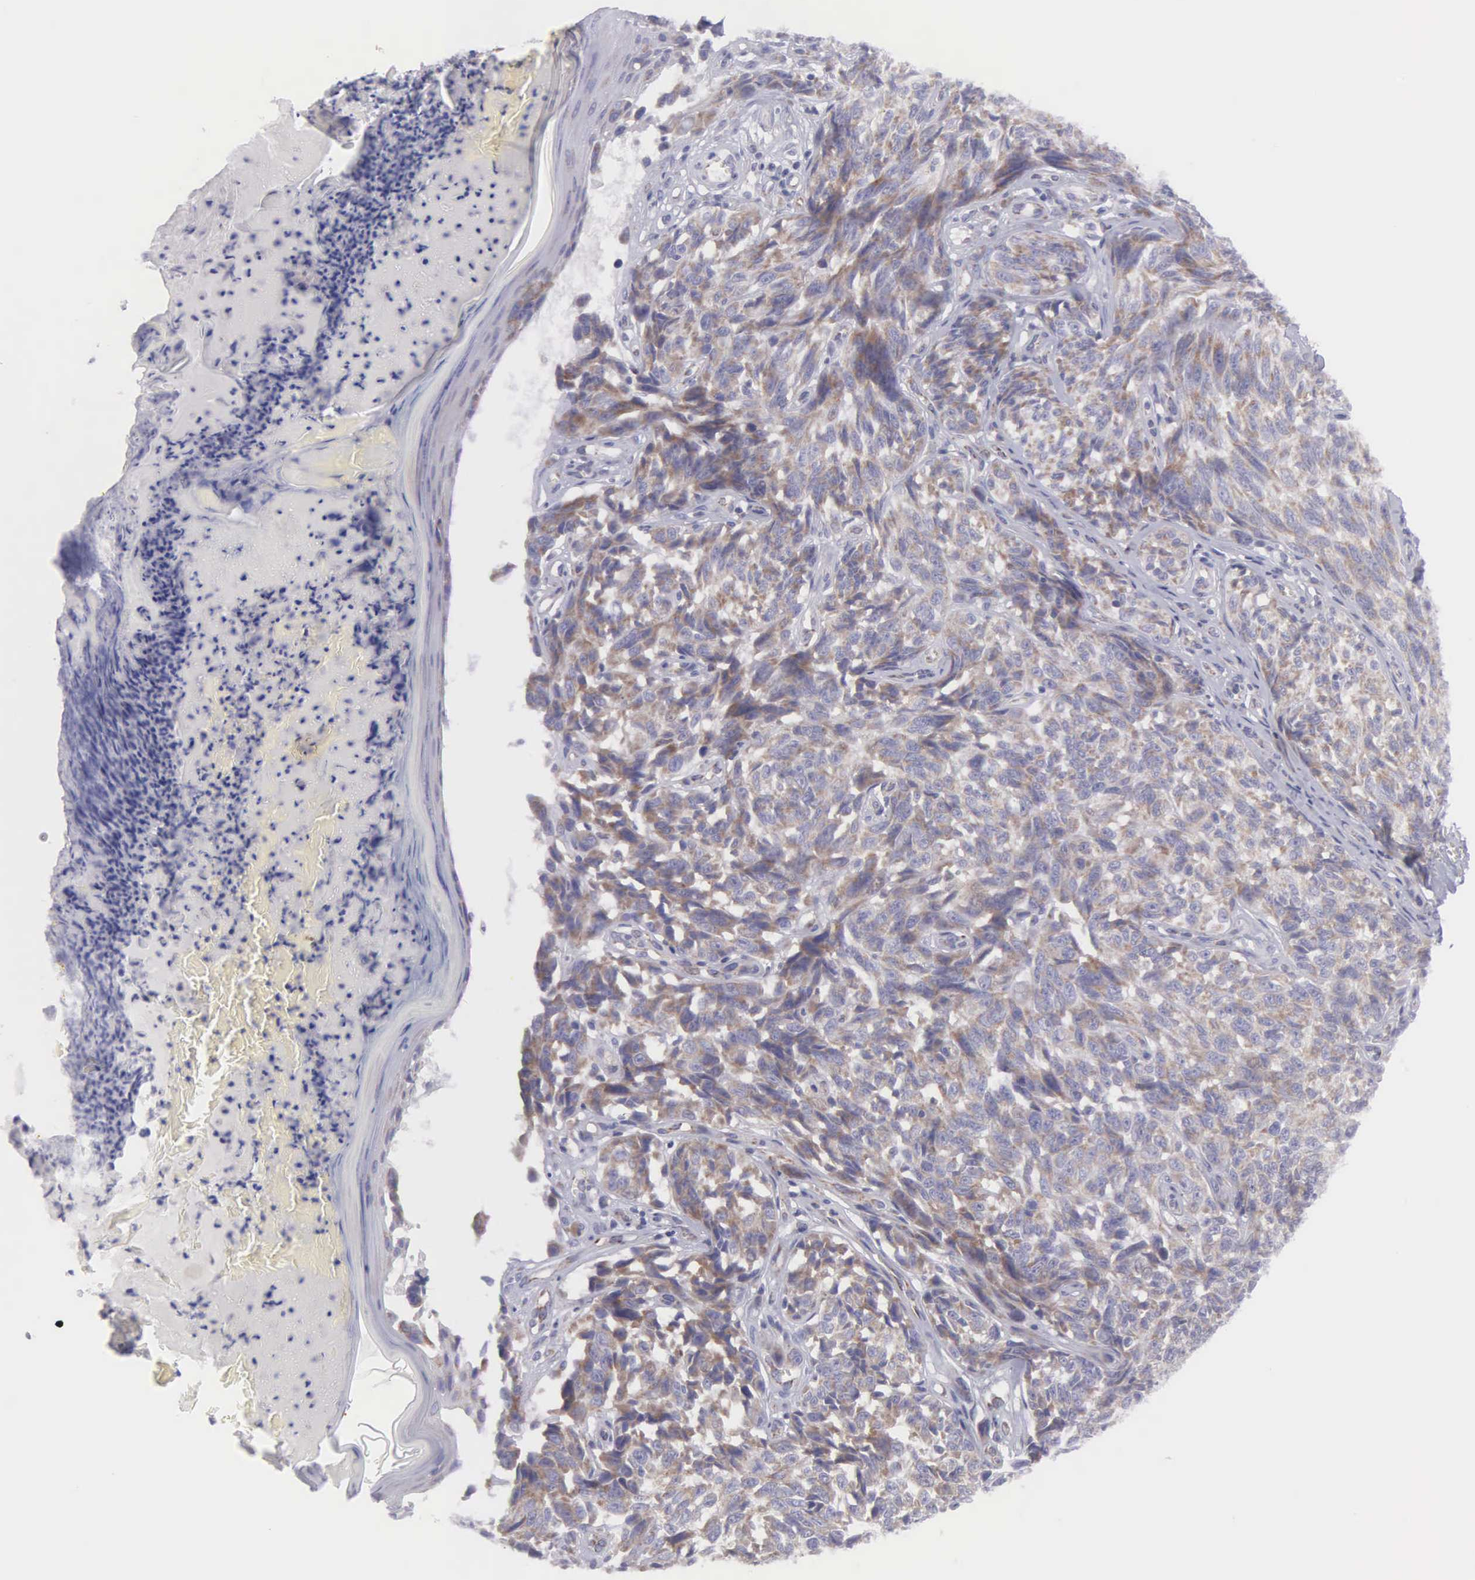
{"staining": {"intensity": "weak", "quantity": "25%-75%", "location": "cytoplasmic/membranous"}, "tissue": "melanoma", "cell_type": "Tumor cells", "image_type": "cancer", "snomed": [{"axis": "morphology", "description": "Malignant melanoma, NOS"}, {"axis": "topography", "description": "Skin"}], "caption": "Immunohistochemistry histopathology image of human melanoma stained for a protein (brown), which exhibits low levels of weak cytoplasmic/membranous positivity in approximately 25%-75% of tumor cells.", "gene": "SYNJ2BP", "patient": {"sex": "male", "age": 67}}